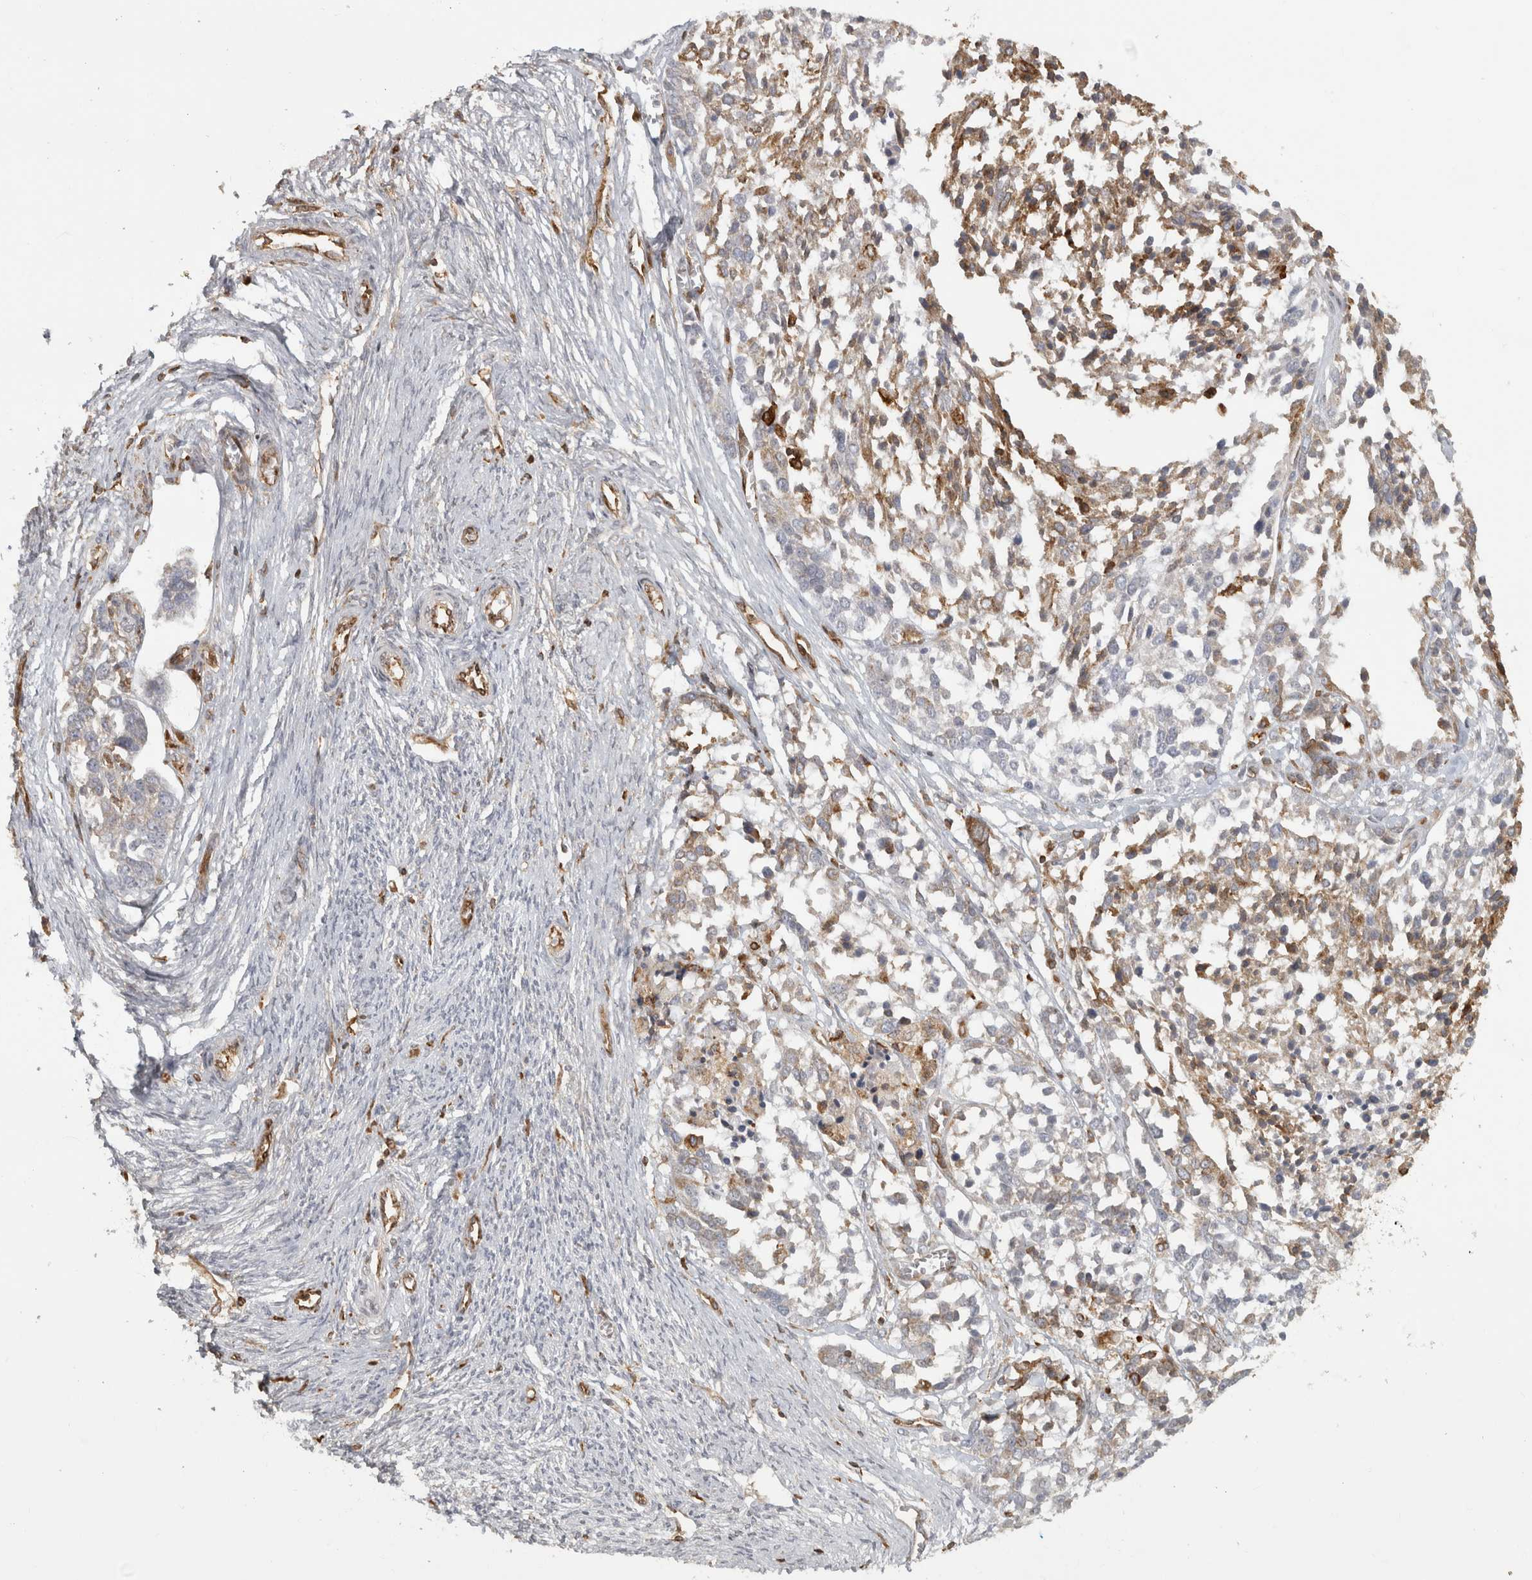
{"staining": {"intensity": "moderate", "quantity": "25%-75%", "location": "cytoplasmic/membranous"}, "tissue": "ovarian cancer", "cell_type": "Tumor cells", "image_type": "cancer", "snomed": [{"axis": "morphology", "description": "Cystadenocarcinoma, serous, NOS"}, {"axis": "topography", "description": "Ovary"}], "caption": "Human ovarian cancer stained for a protein (brown) exhibits moderate cytoplasmic/membranous positive positivity in approximately 25%-75% of tumor cells.", "gene": "HLA-E", "patient": {"sex": "female", "age": 44}}